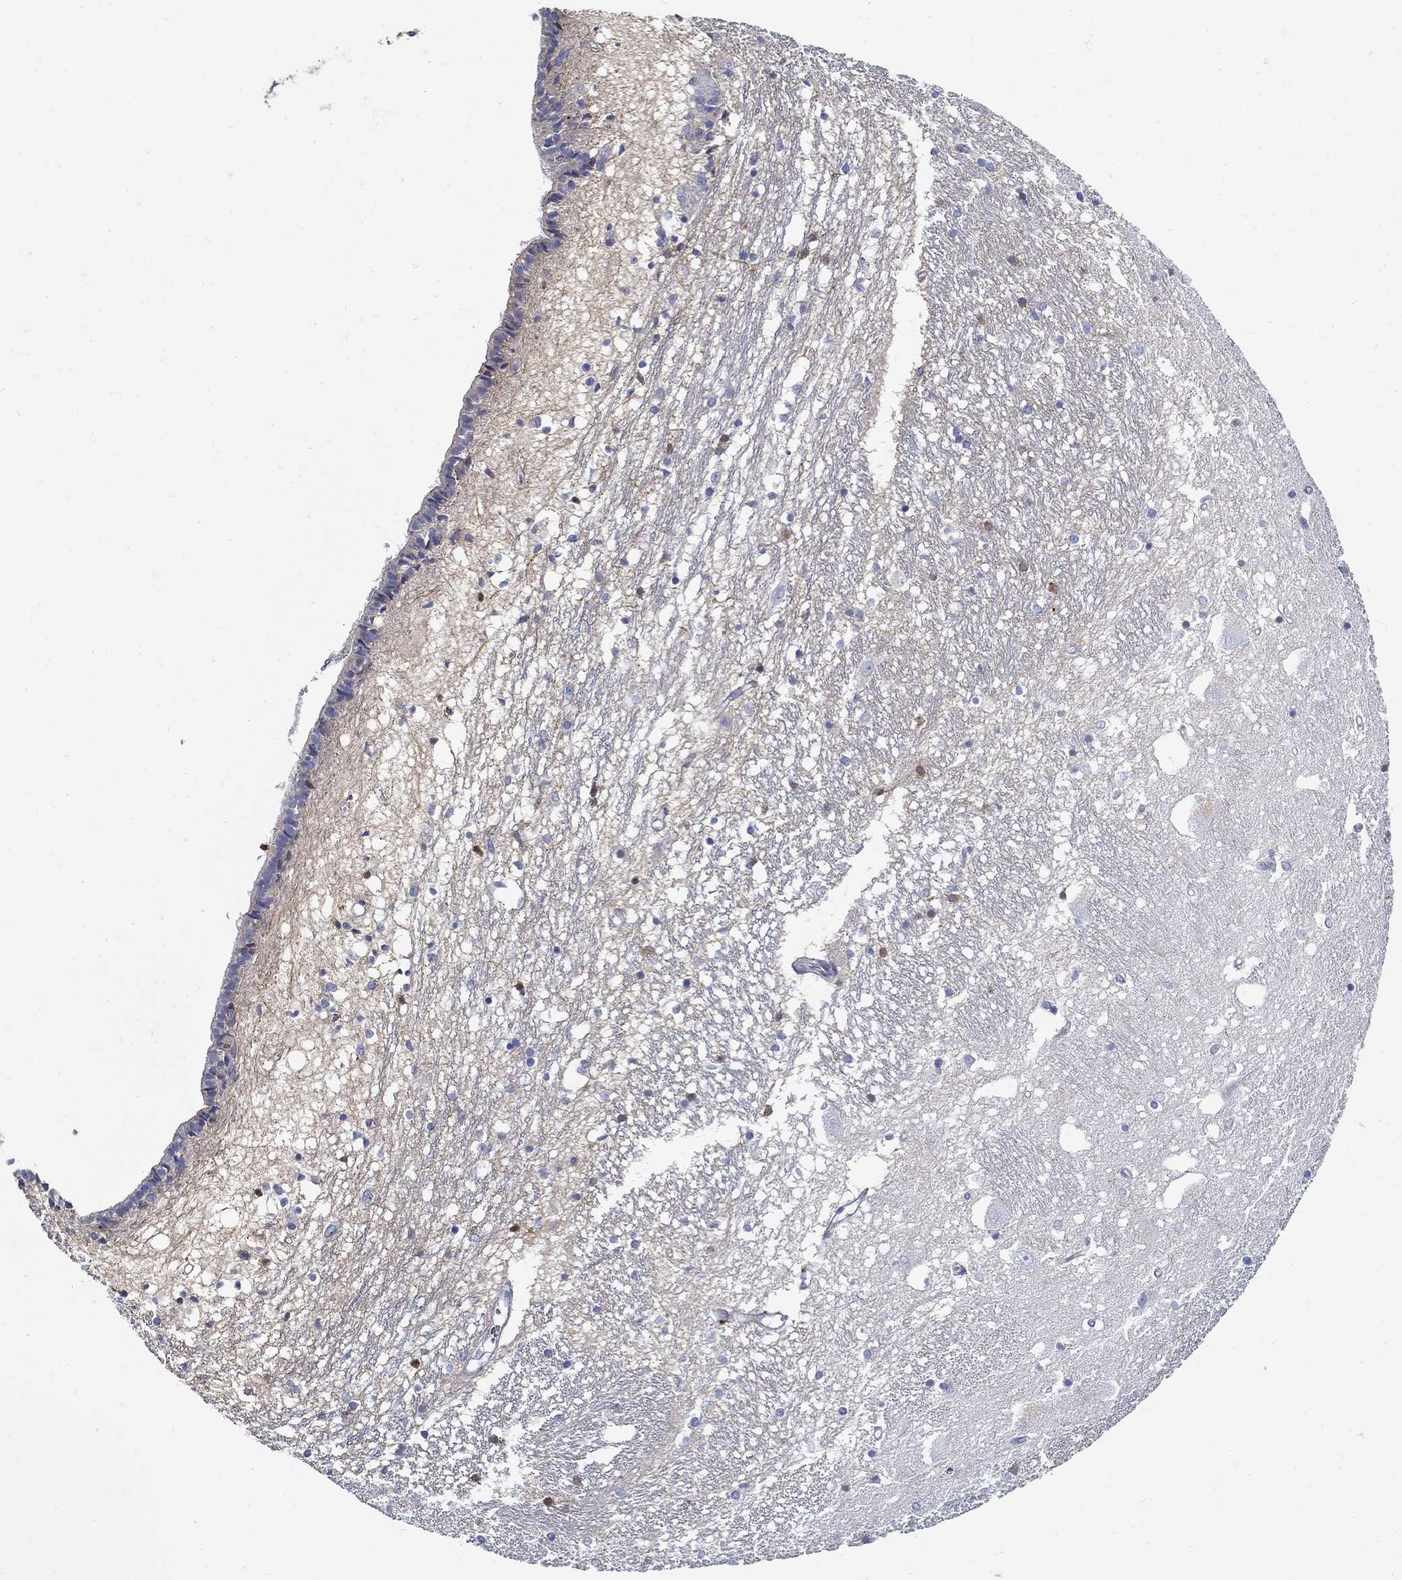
{"staining": {"intensity": "strong", "quantity": "<25%", "location": "cytoplasmic/membranous"}, "tissue": "caudate", "cell_type": "Glial cells", "image_type": "normal", "snomed": [{"axis": "morphology", "description": "Normal tissue, NOS"}, {"axis": "topography", "description": "Lateral ventricle wall"}], "caption": "Normal caudate displays strong cytoplasmic/membranous positivity in about <25% of glial cells, visualized by immunohistochemistry.", "gene": "TGFBI", "patient": {"sex": "female", "age": 71}}